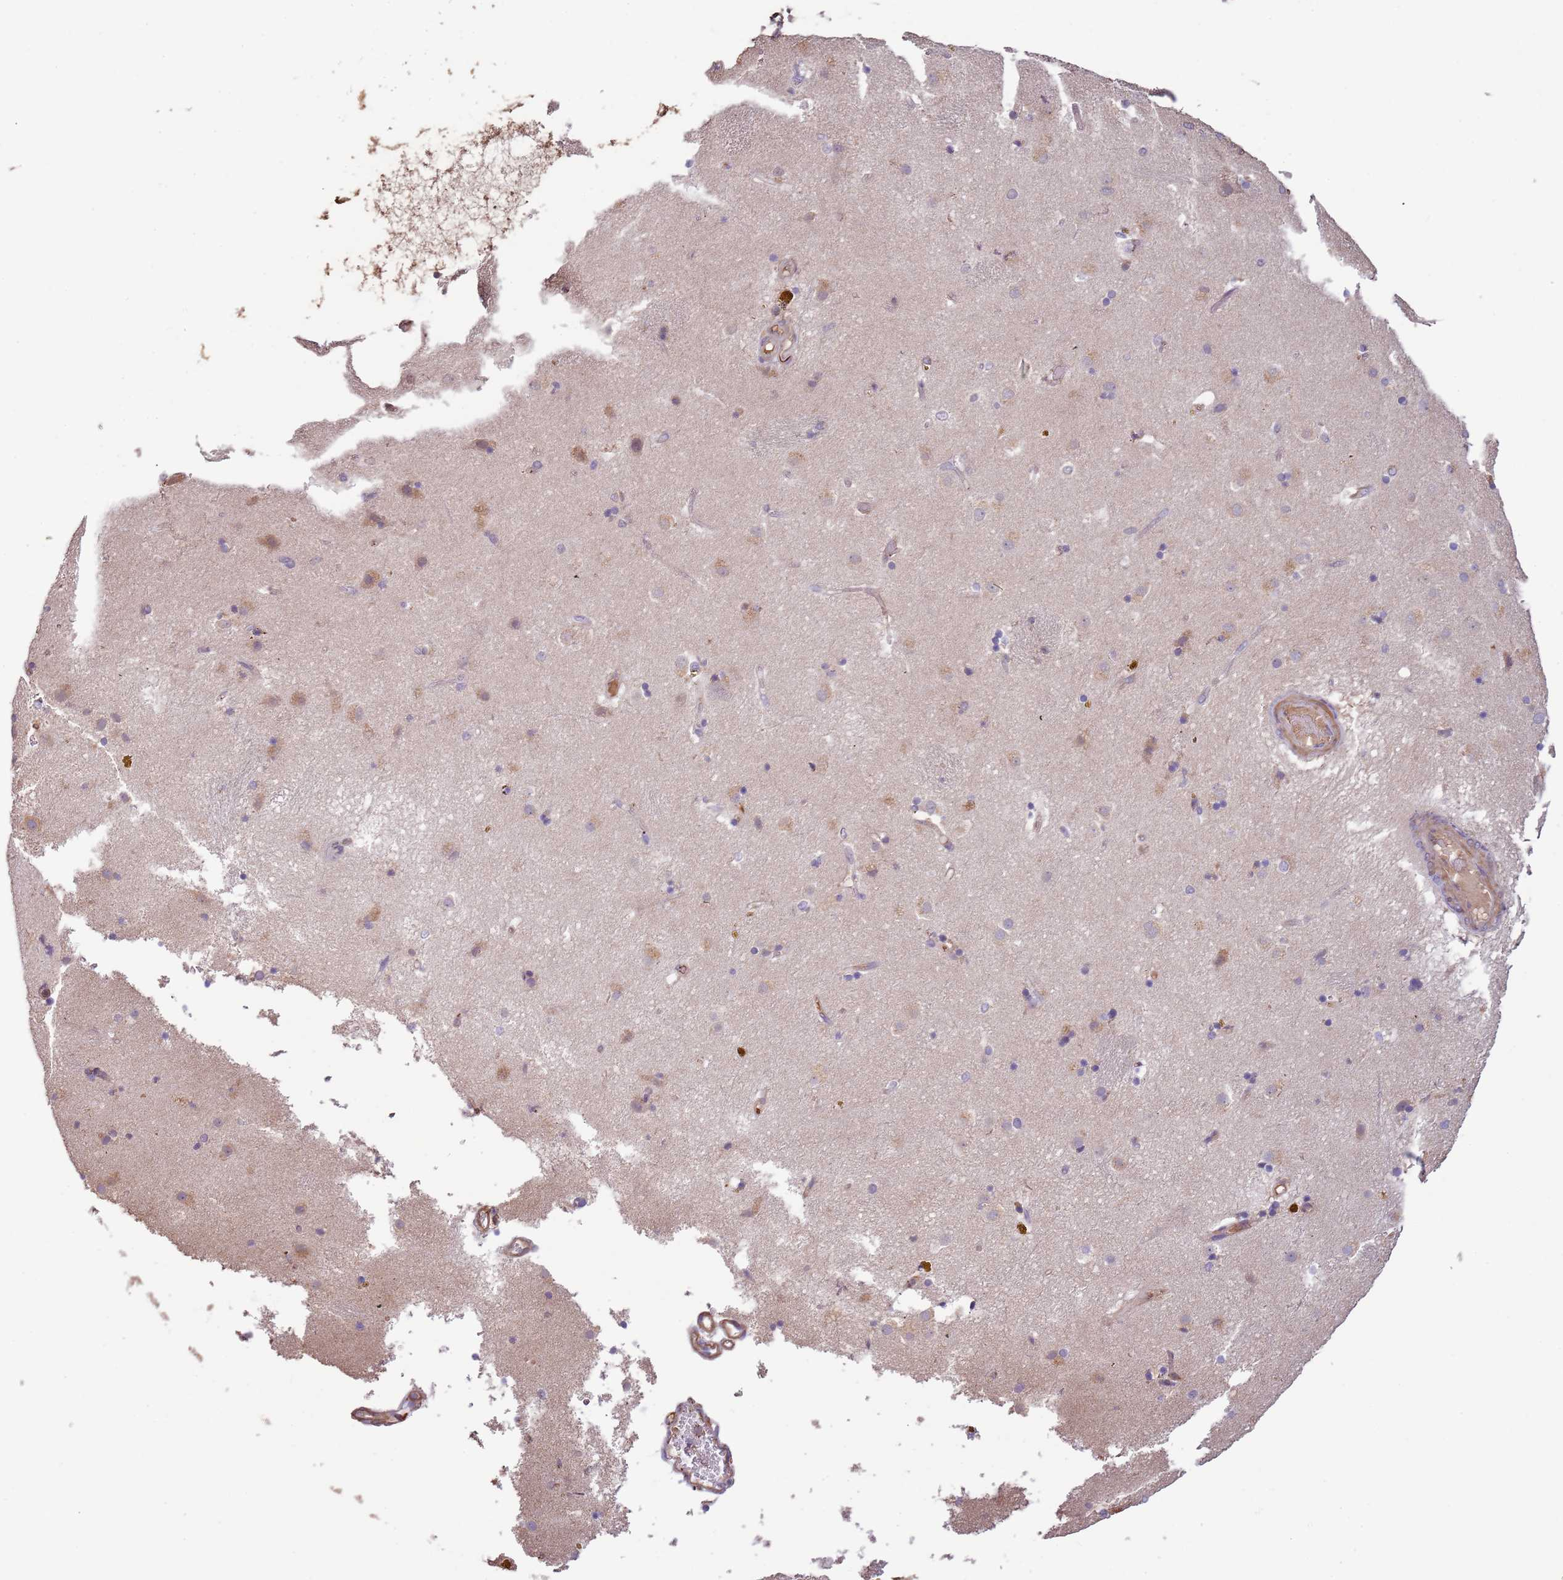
{"staining": {"intensity": "weak", "quantity": "<25%", "location": "cytoplasmic/membranous"}, "tissue": "caudate", "cell_type": "Glial cells", "image_type": "normal", "snomed": [{"axis": "morphology", "description": "Normal tissue, NOS"}, {"axis": "topography", "description": "Lateral ventricle wall"}], "caption": "Glial cells are negative for brown protein staining in normal caudate. (Brightfield microscopy of DAB immunohistochemistry (IHC) at high magnification).", "gene": "FECH", "patient": {"sex": "male", "age": 70}}